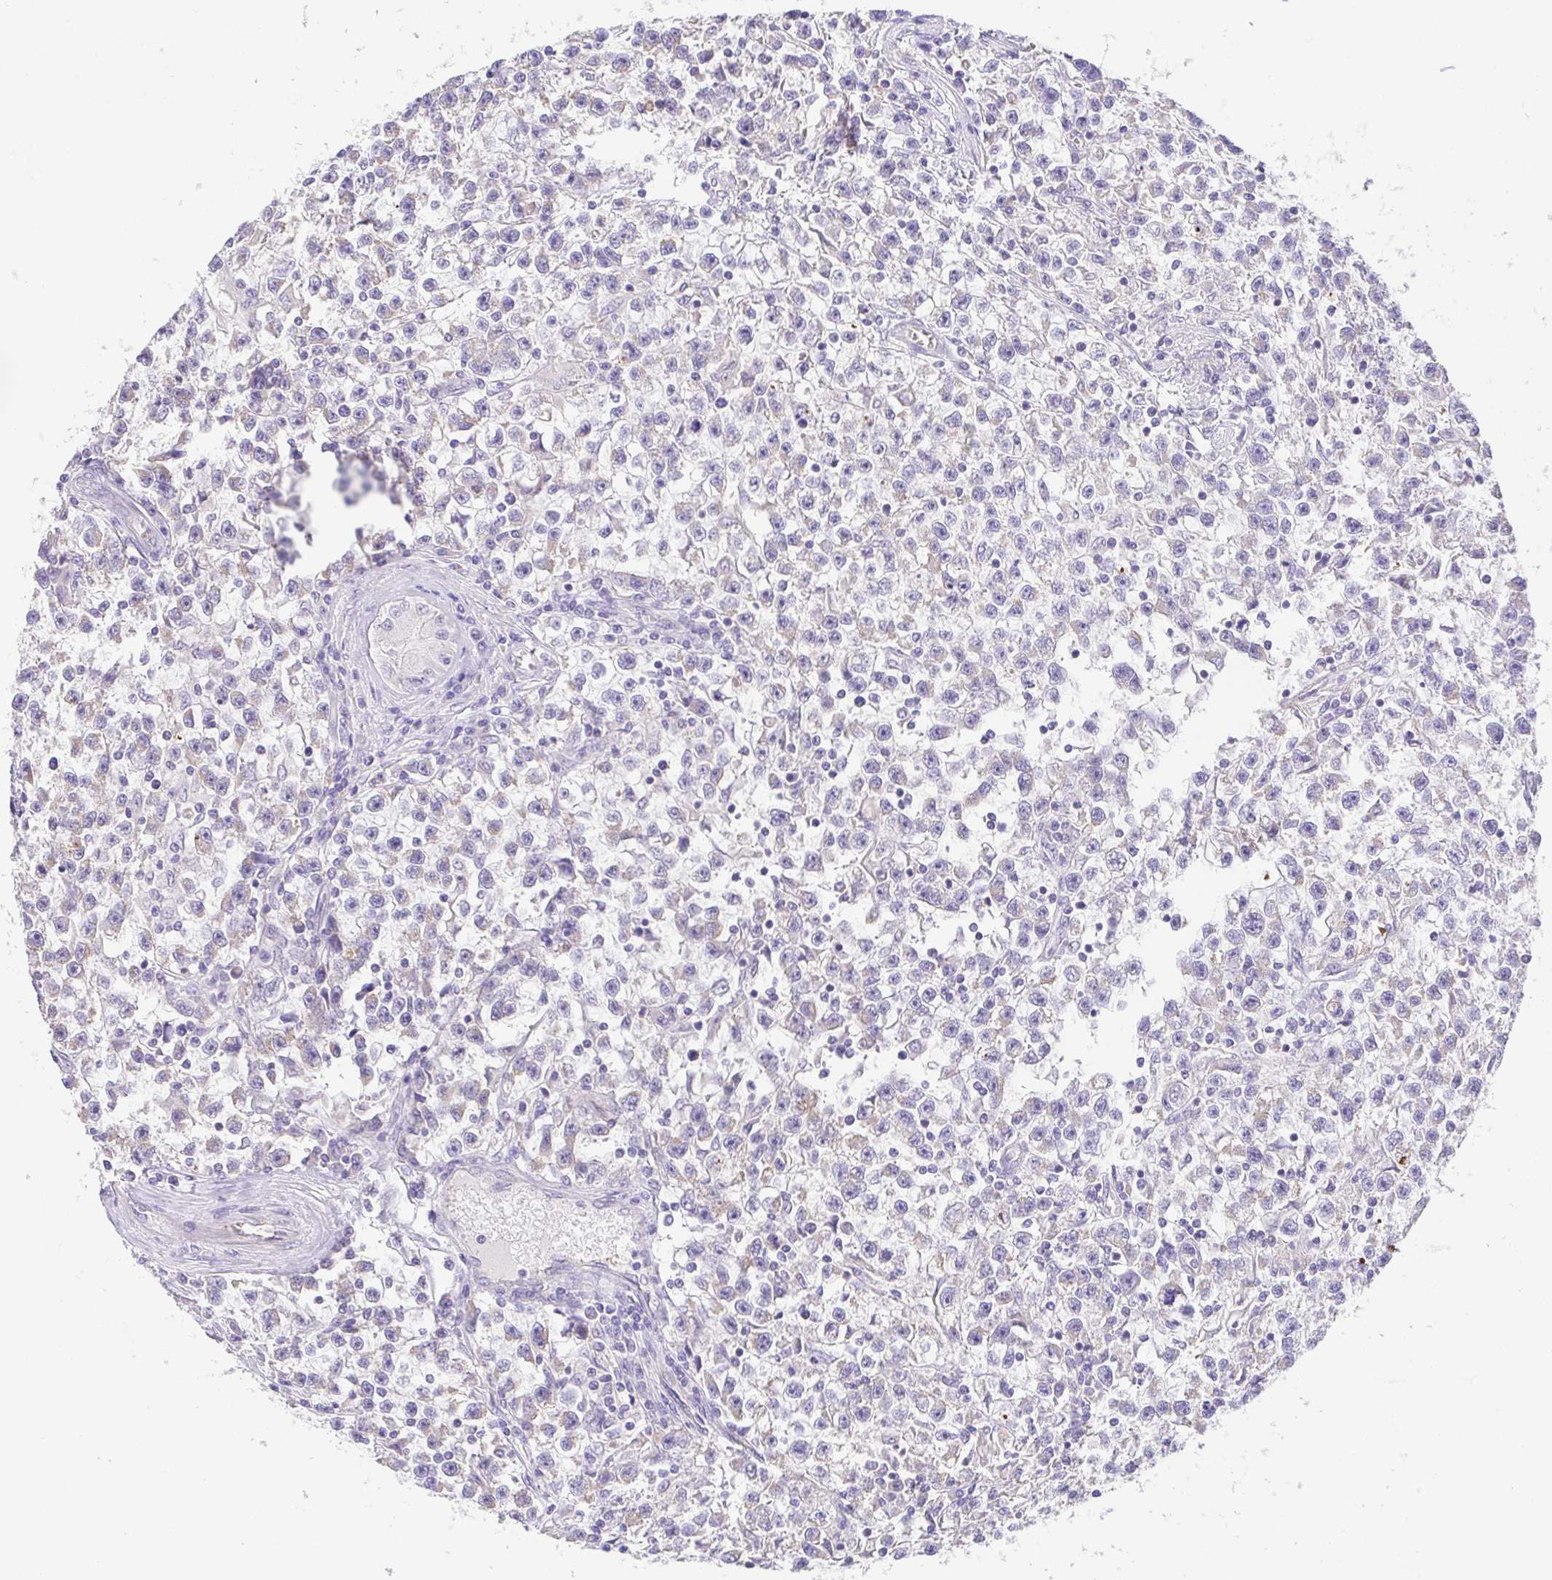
{"staining": {"intensity": "negative", "quantity": "none", "location": "none"}, "tissue": "testis cancer", "cell_type": "Tumor cells", "image_type": "cancer", "snomed": [{"axis": "morphology", "description": "Seminoma, NOS"}, {"axis": "topography", "description": "Testis"}], "caption": "Seminoma (testis) was stained to show a protein in brown. There is no significant staining in tumor cells. The staining was performed using DAB to visualize the protein expression in brown, while the nuclei were stained in blue with hematoxylin (Magnification: 20x).", "gene": "SLC13A1", "patient": {"sex": "male", "age": 31}}